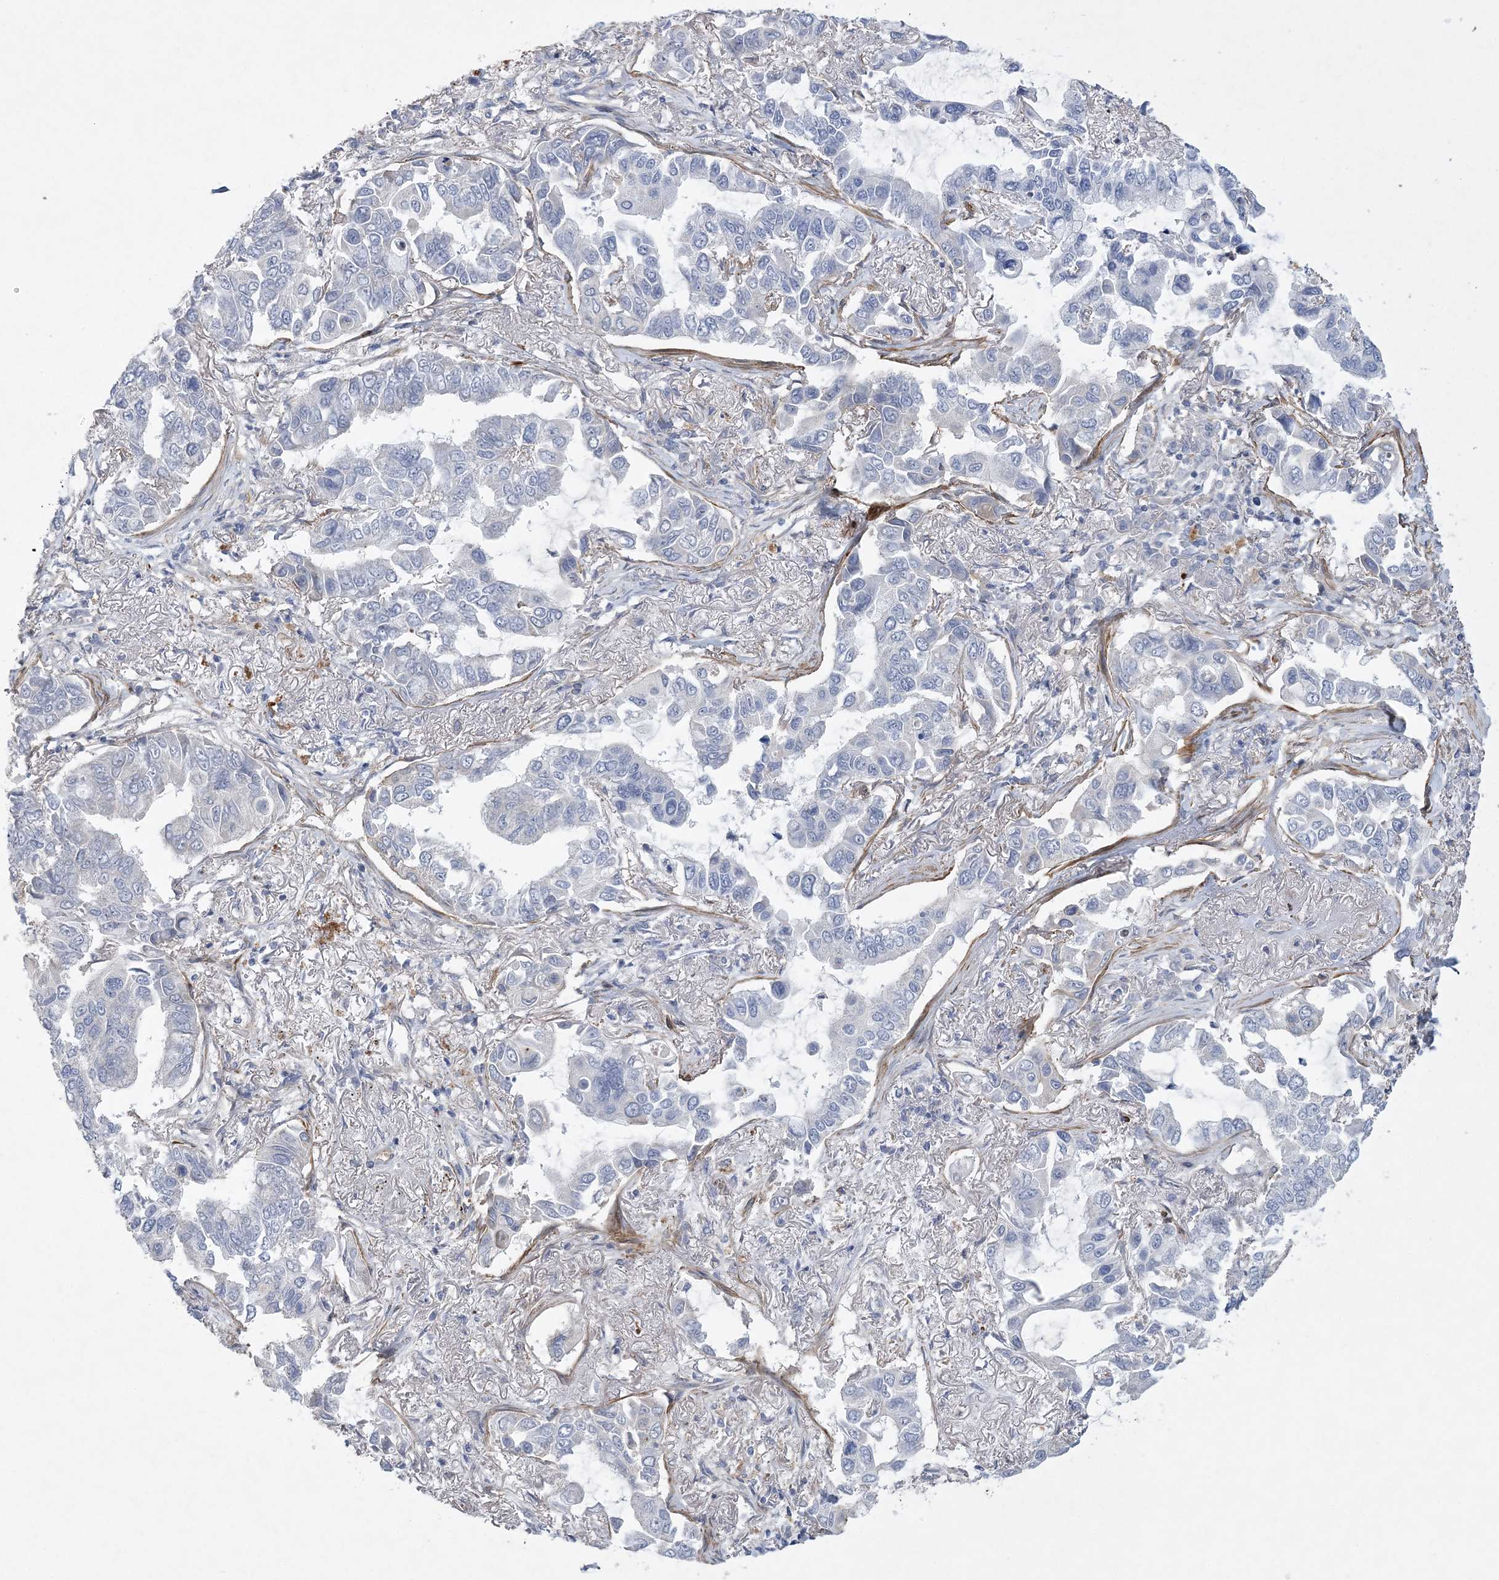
{"staining": {"intensity": "negative", "quantity": "none", "location": "none"}, "tissue": "lung cancer", "cell_type": "Tumor cells", "image_type": "cancer", "snomed": [{"axis": "morphology", "description": "Adenocarcinoma, NOS"}, {"axis": "topography", "description": "Lung"}], "caption": "DAB immunohistochemical staining of human lung cancer exhibits no significant staining in tumor cells.", "gene": "ARSJ", "patient": {"sex": "male", "age": 64}}